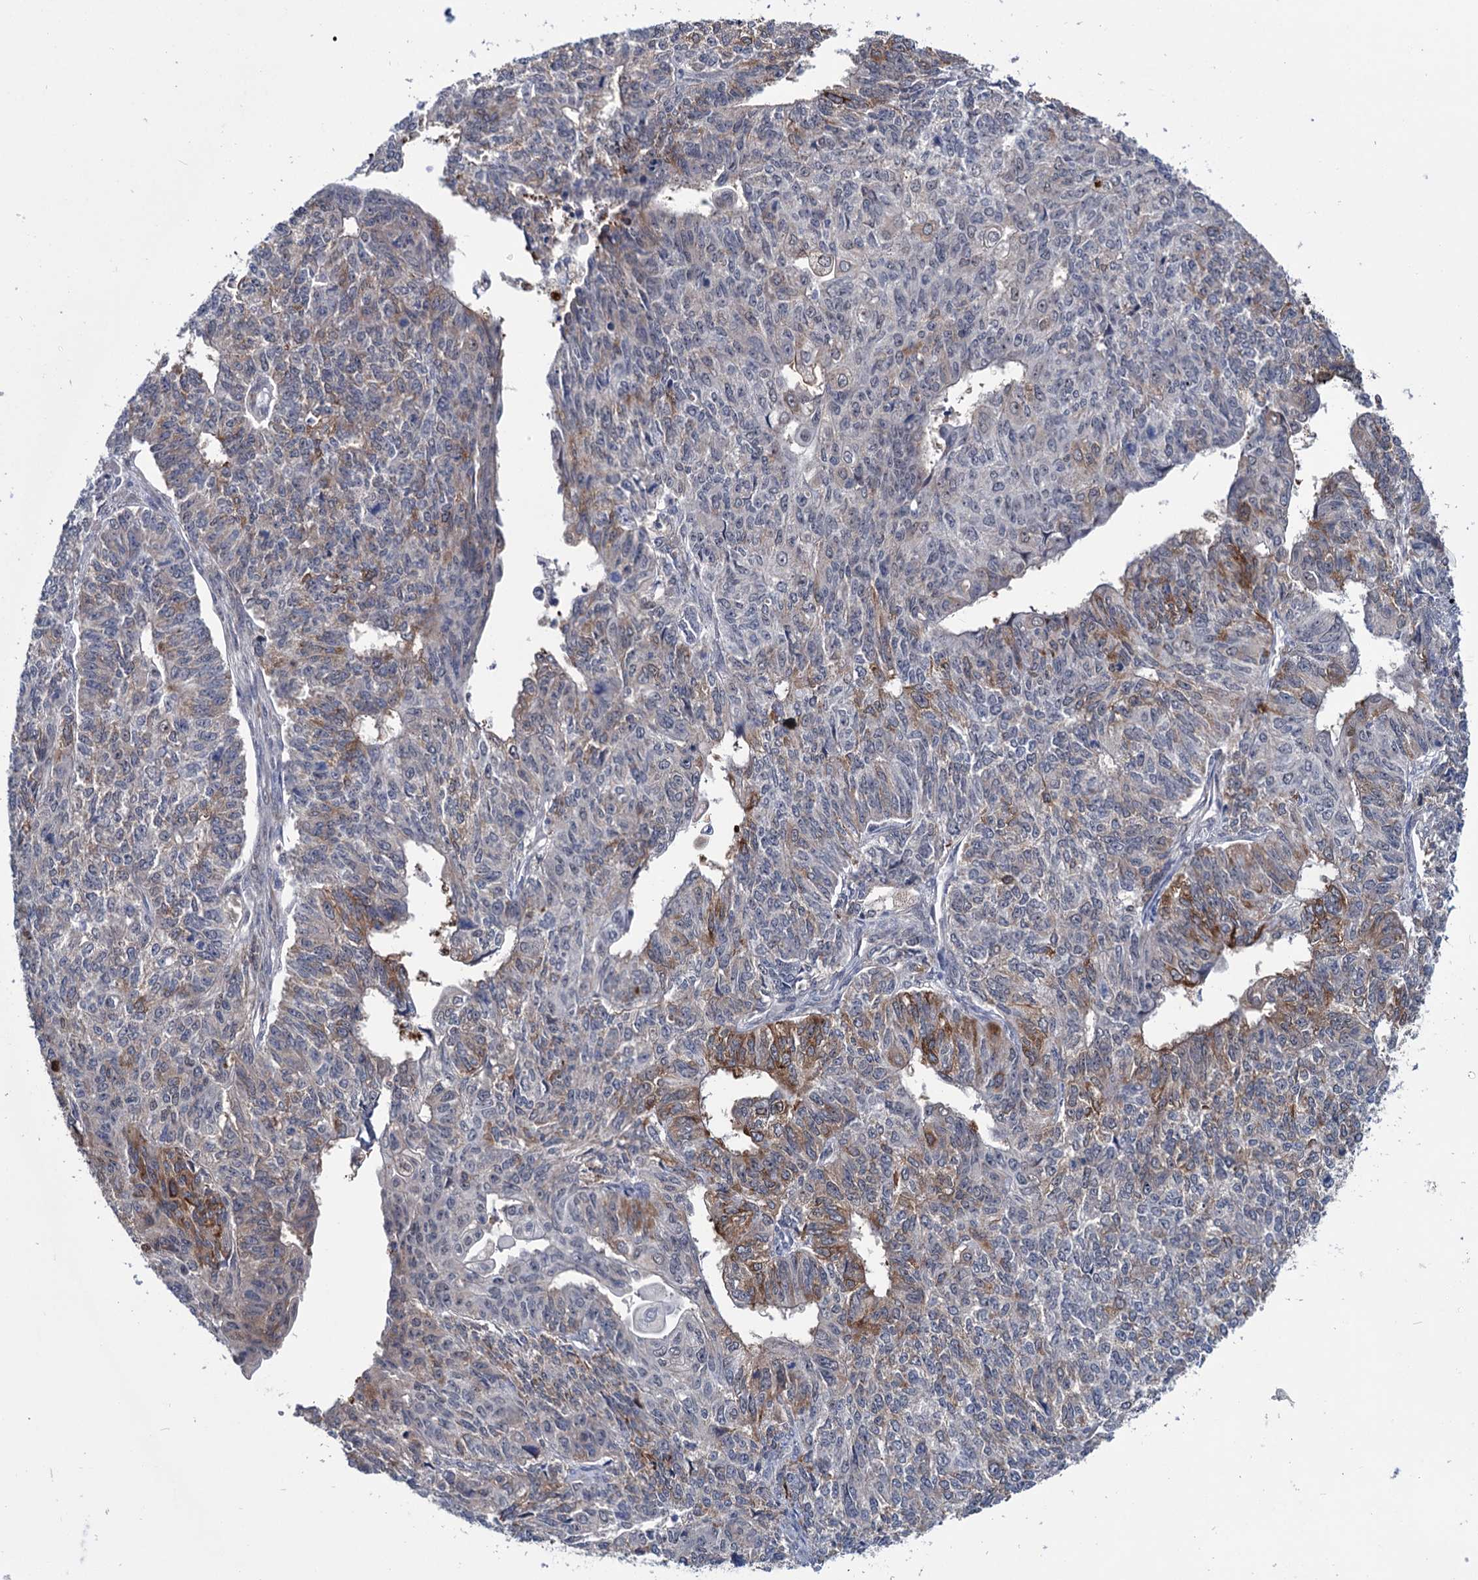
{"staining": {"intensity": "moderate", "quantity": "25%-75%", "location": "cytoplasmic/membranous"}, "tissue": "endometrial cancer", "cell_type": "Tumor cells", "image_type": "cancer", "snomed": [{"axis": "morphology", "description": "Adenocarcinoma, NOS"}, {"axis": "topography", "description": "Endometrium"}], "caption": "Endometrial adenocarcinoma tissue reveals moderate cytoplasmic/membranous staining in approximately 25%-75% of tumor cells The protein of interest is stained brown, and the nuclei are stained in blue (DAB IHC with brightfield microscopy, high magnification).", "gene": "EYA4", "patient": {"sex": "female", "age": 32}}